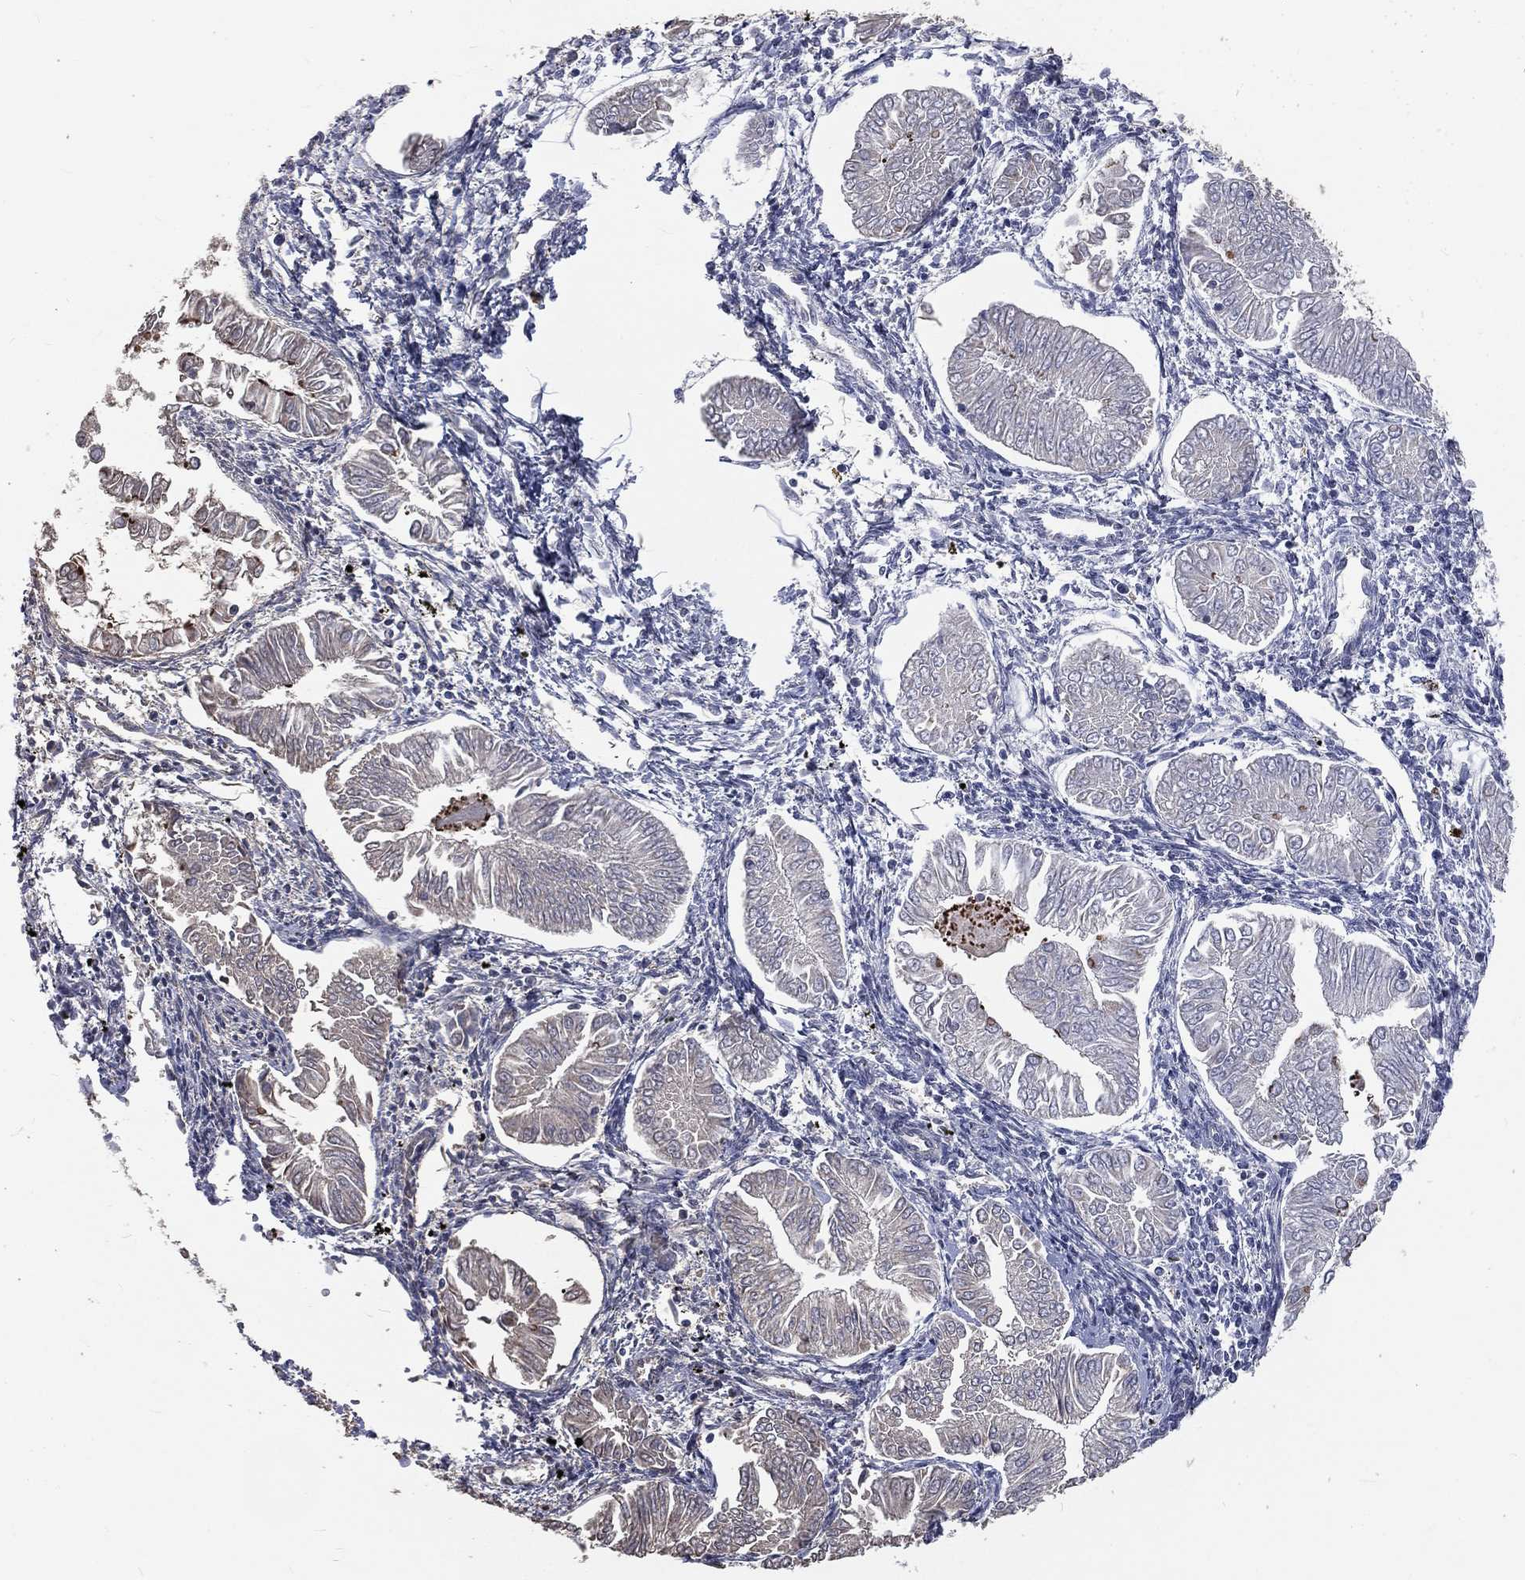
{"staining": {"intensity": "negative", "quantity": "none", "location": "none"}, "tissue": "endometrial cancer", "cell_type": "Tumor cells", "image_type": "cancer", "snomed": [{"axis": "morphology", "description": "Adenocarcinoma, NOS"}, {"axis": "topography", "description": "Endometrium"}], "caption": "This is an immunohistochemistry (IHC) photomicrograph of human endometrial cancer. There is no expression in tumor cells.", "gene": "CROCC", "patient": {"sex": "female", "age": 53}}